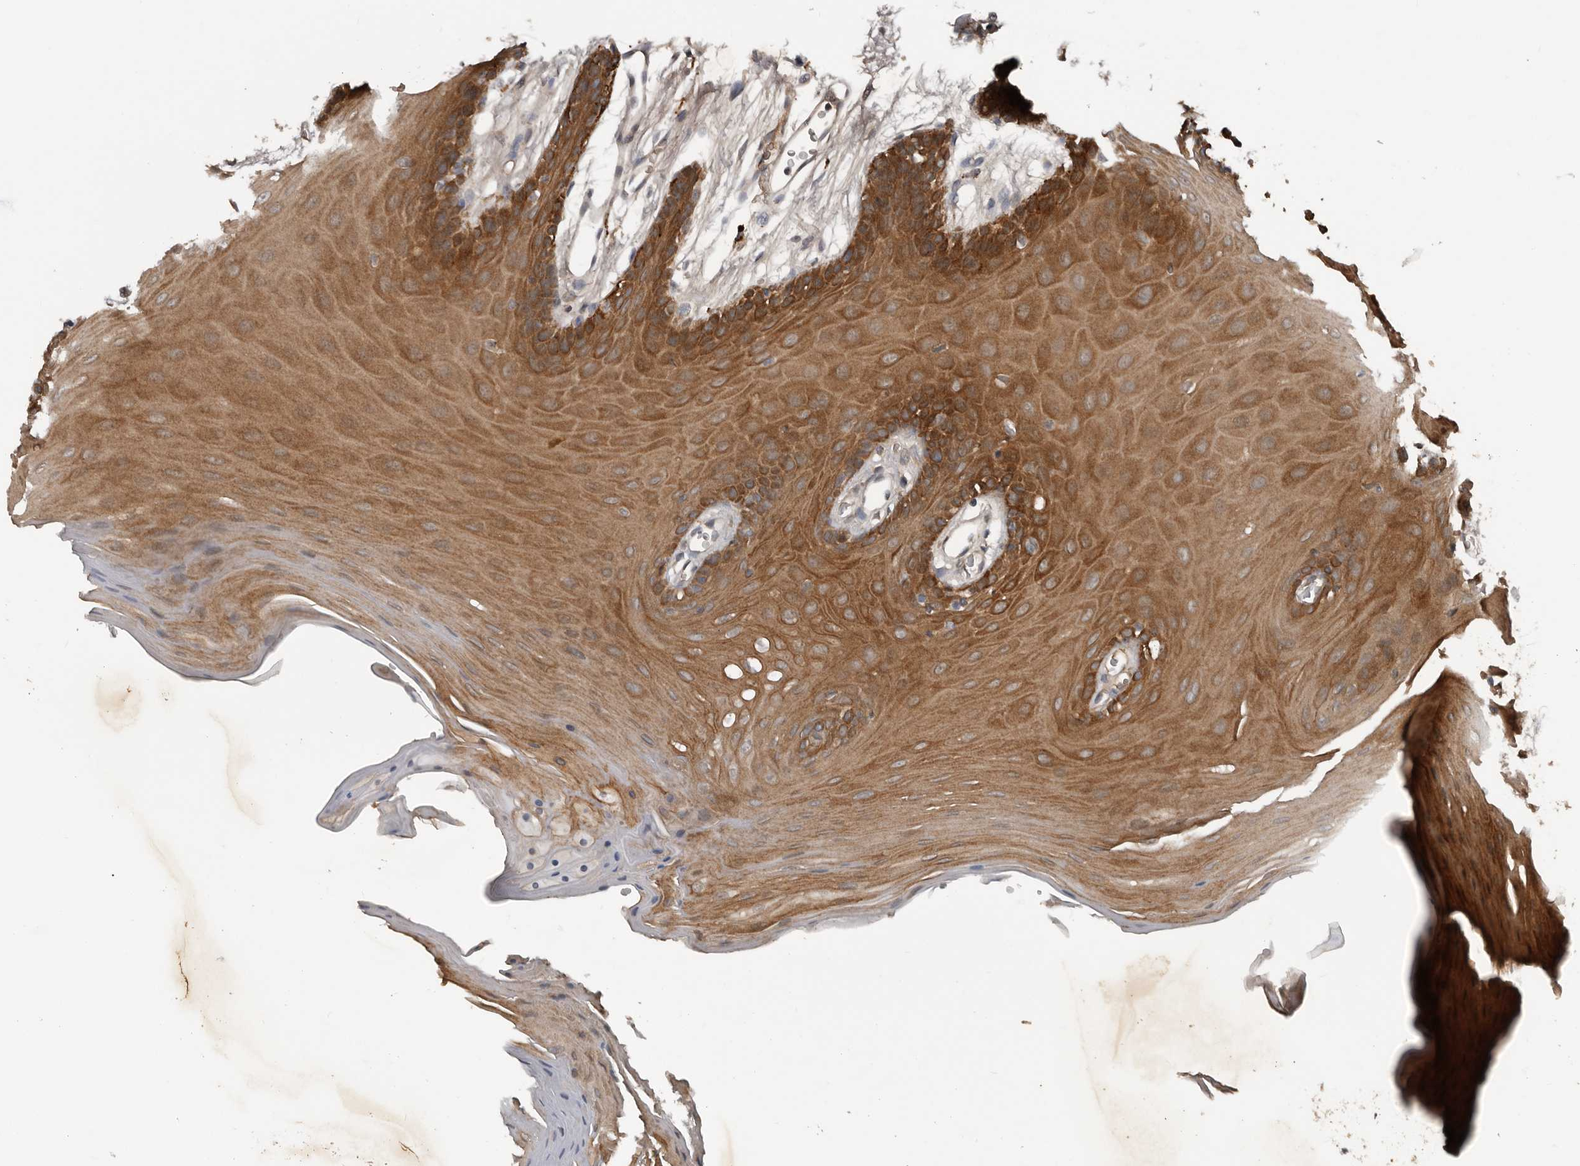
{"staining": {"intensity": "strong", "quantity": "25%-75%", "location": "cytoplasmic/membranous"}, "tissue": "oral mucosa", "cell_type": "Squamous epithelial cells", "image_type": "normal", "snomed": [{"axis": "morphology", "description": "Normal tissue, NOS"}, {"axis": "morphology", "description": "Squamous cell carcinoma, NOS"}, {"axis": "topography", "description": "Skeletal muscle"}, {"axis": "topography", "description": "Oral tissue"}, {"axis": "topography", "description": "Salivary gland"}, {"axis": "topography", "description": "Head-Neck"}], "caption": "Squamous epithelial cells display high levels of strong cytoplasmic/membranous staining in approximately 25%-75% of cells in unremarkable oral mucosa. (DAB IHC, brown staining for protein, blue staining for nuclei).", "gene": "DNAJB4", "patient": {"sex": "male", "age": 54}}